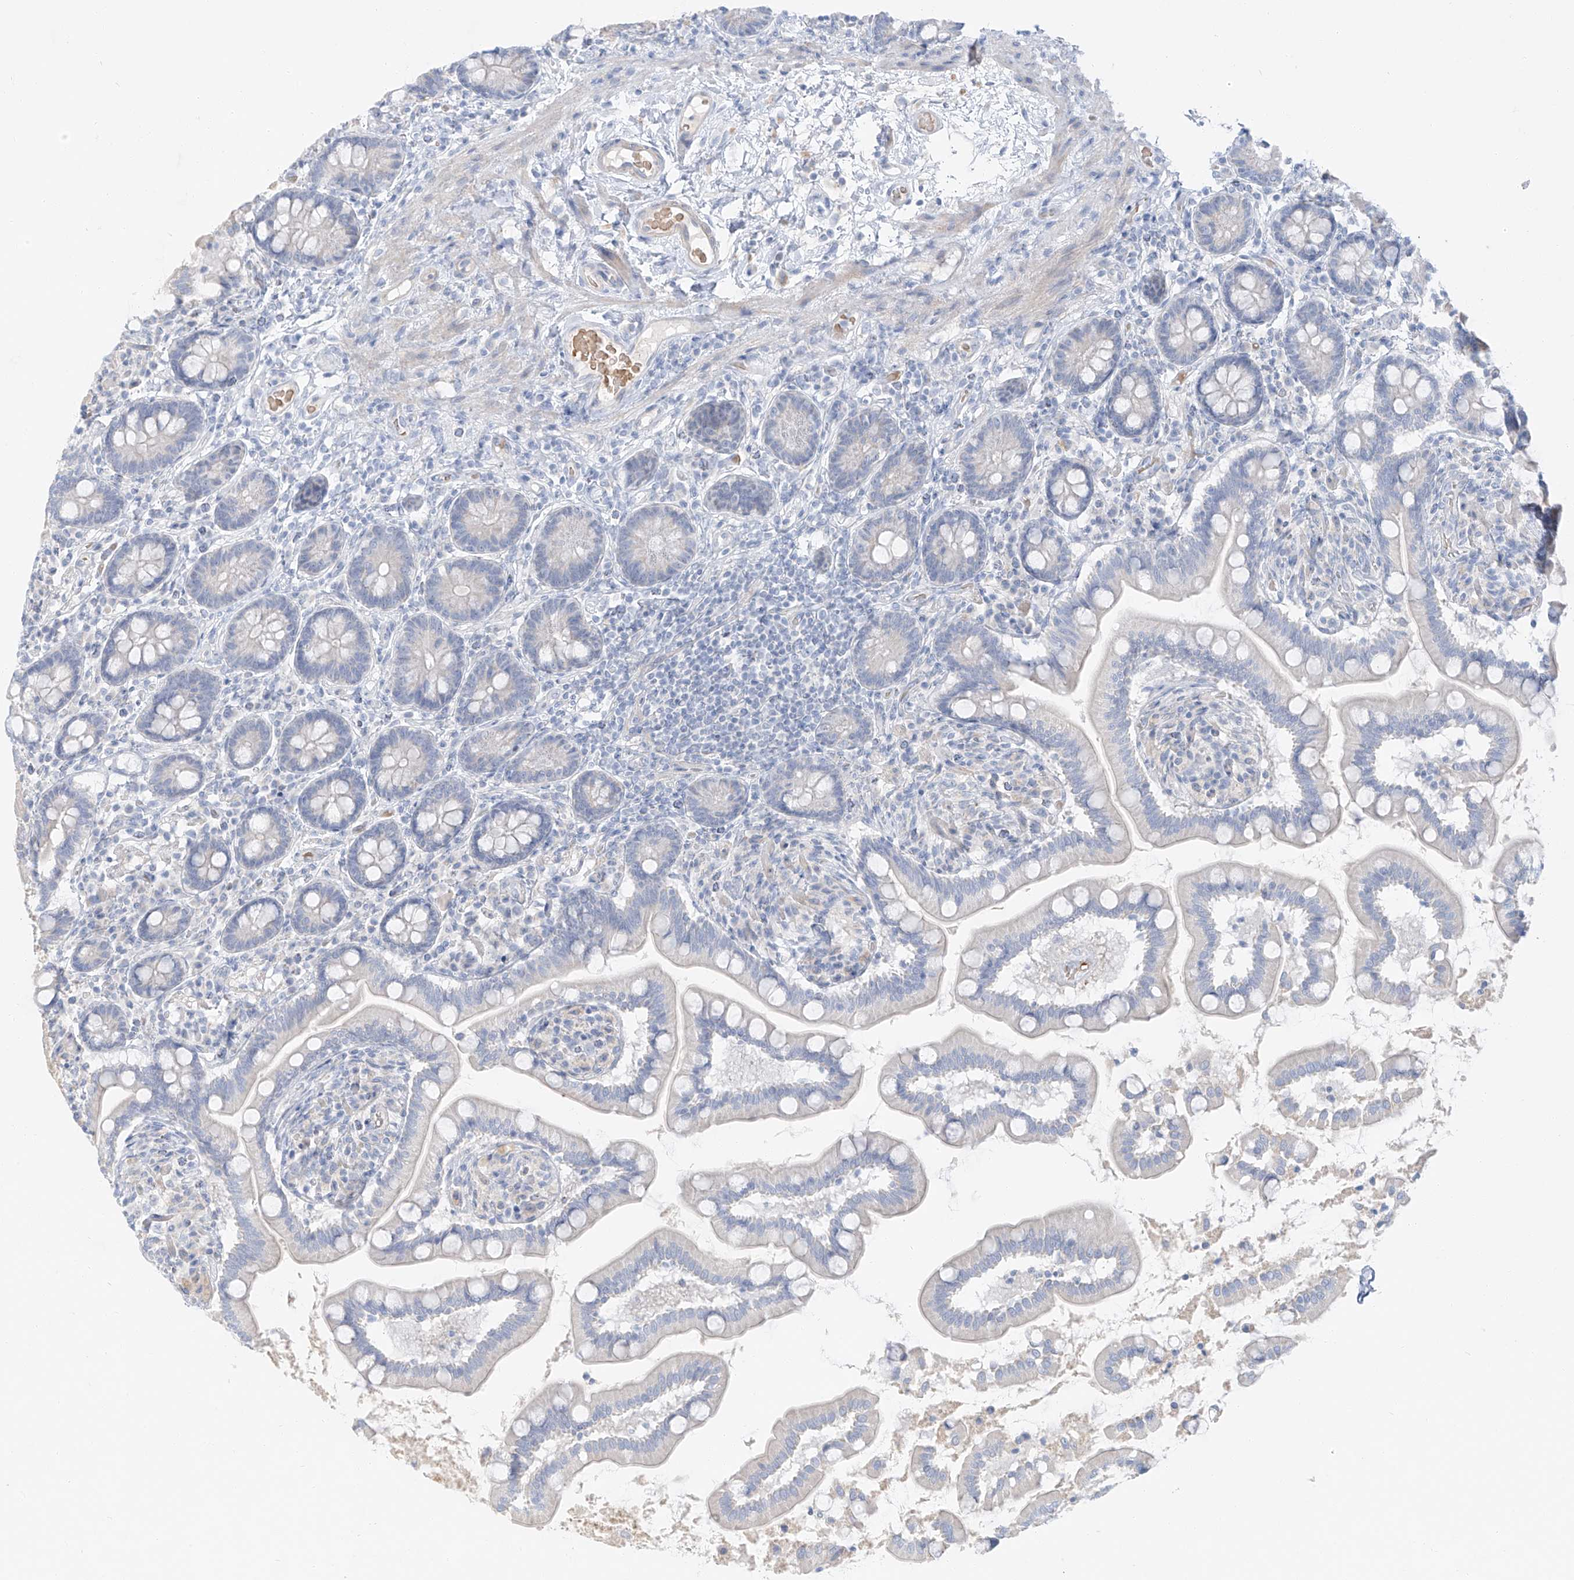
{"staining": {"intensity": "negative", "quantity": "none", "location": "none"}, "tissue": "small intestine", "cell_type": "Glandular cells", "image_type": "normal", "snomed": [{"axis": "morphology", "description": "Normal tissue, NOS"}, {"axis": "topography", "description": "Small intestine"}], "caption": "Small intestine stained for a protein using immunohistochemistry (IHC) reveals no staining glandular cells.", "gene": "PGC", "patient": {"sex": "female", "age": 64}}